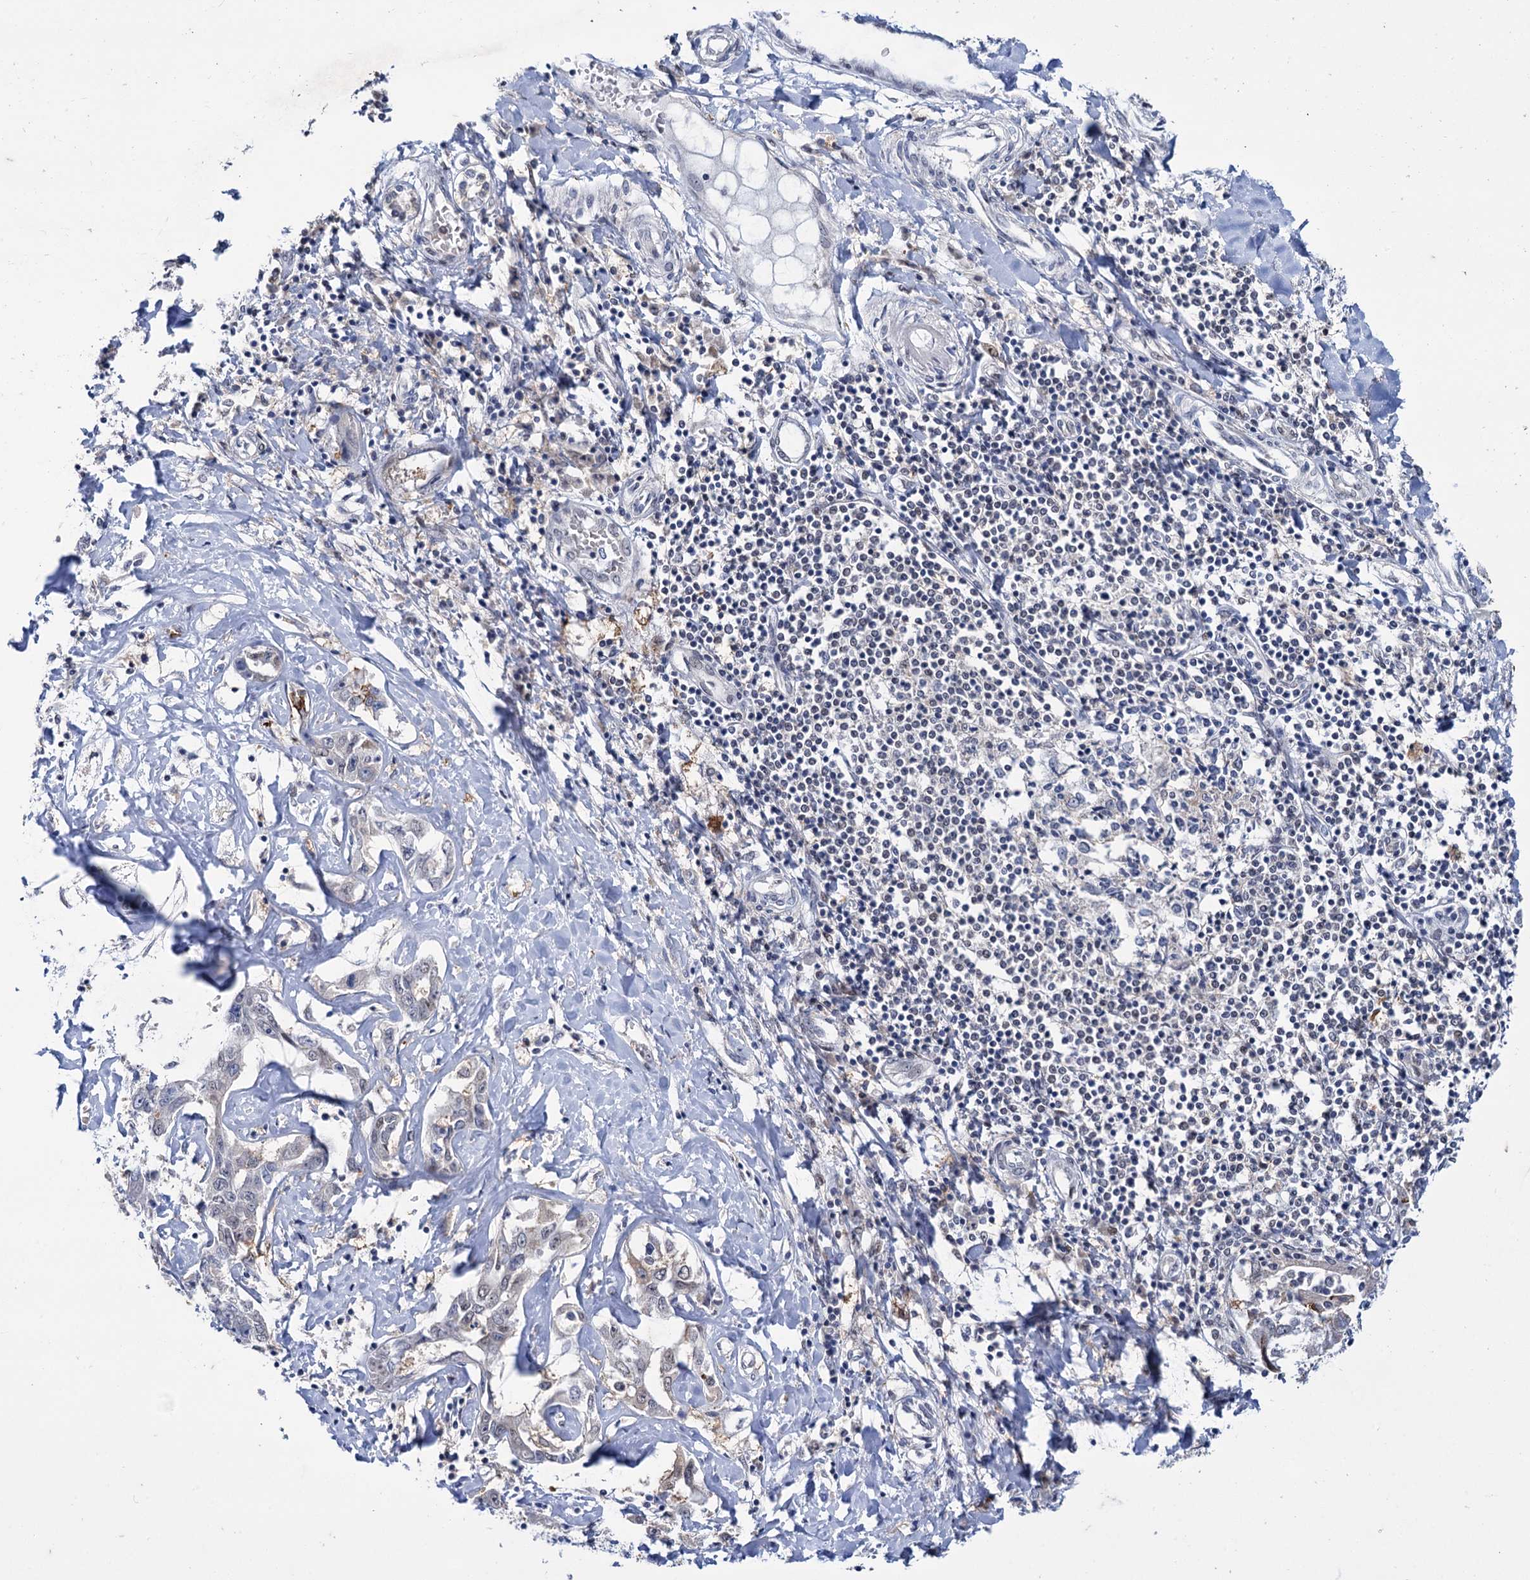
{"staining": {"intensity": "weak", "quantity": "<25%", "location": "nuclear"}, "tissue": "liver cancer", "cell_type": "Tumor cells", "image_type": "cancer", "snomed": [{"axis": "morphology", "description": "Cholangiocarcinoma"}, {"axis": "topography", "description": "Liver"}], "caption": "DAB immunohistochemical staining of human liver cholangiocarcinoma exhibits no significant staining in tumor cells.", "gene": "MID1IP1", "patient": {"sex": "male", "age": 59}}